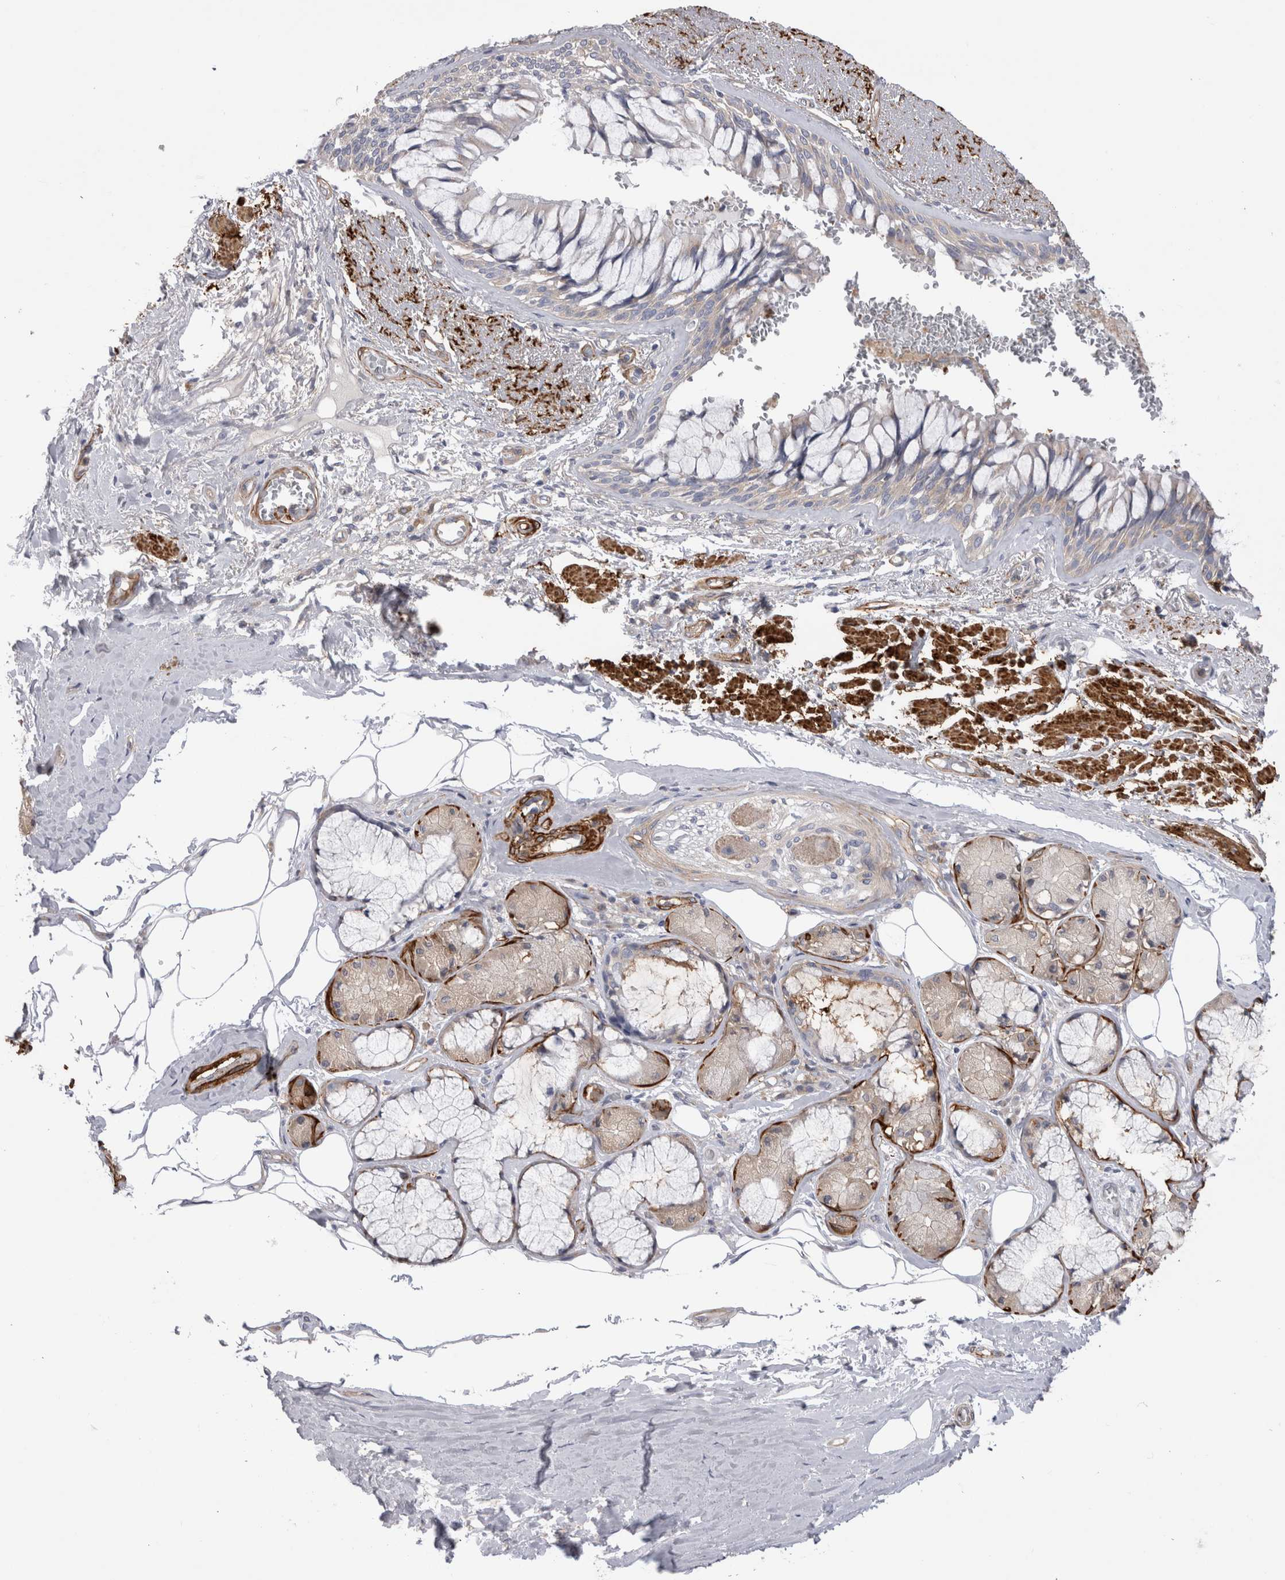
{"staining": {"intensity": "negative", "quantity": "none", "location": "none"}, "tissue": "bronchus", "cell_type": "Respiratory epithelial cells", "image_type": "normal", "snomed": [{"axis": "morphology", "description": "Normal tissue, NOS"}, {"axis": "topography", "description": "Bronchus"}], "caption": "Immunohistochemistry histopathology image of unremarkable bronchus stained for a protein (brown), which exhibits no positivity in respiratory epithelial cells. (DAB IHC with hematoxylin counter stain).", "gene": "EPRS1", "patient": {"sex": "male", "age": 66}}